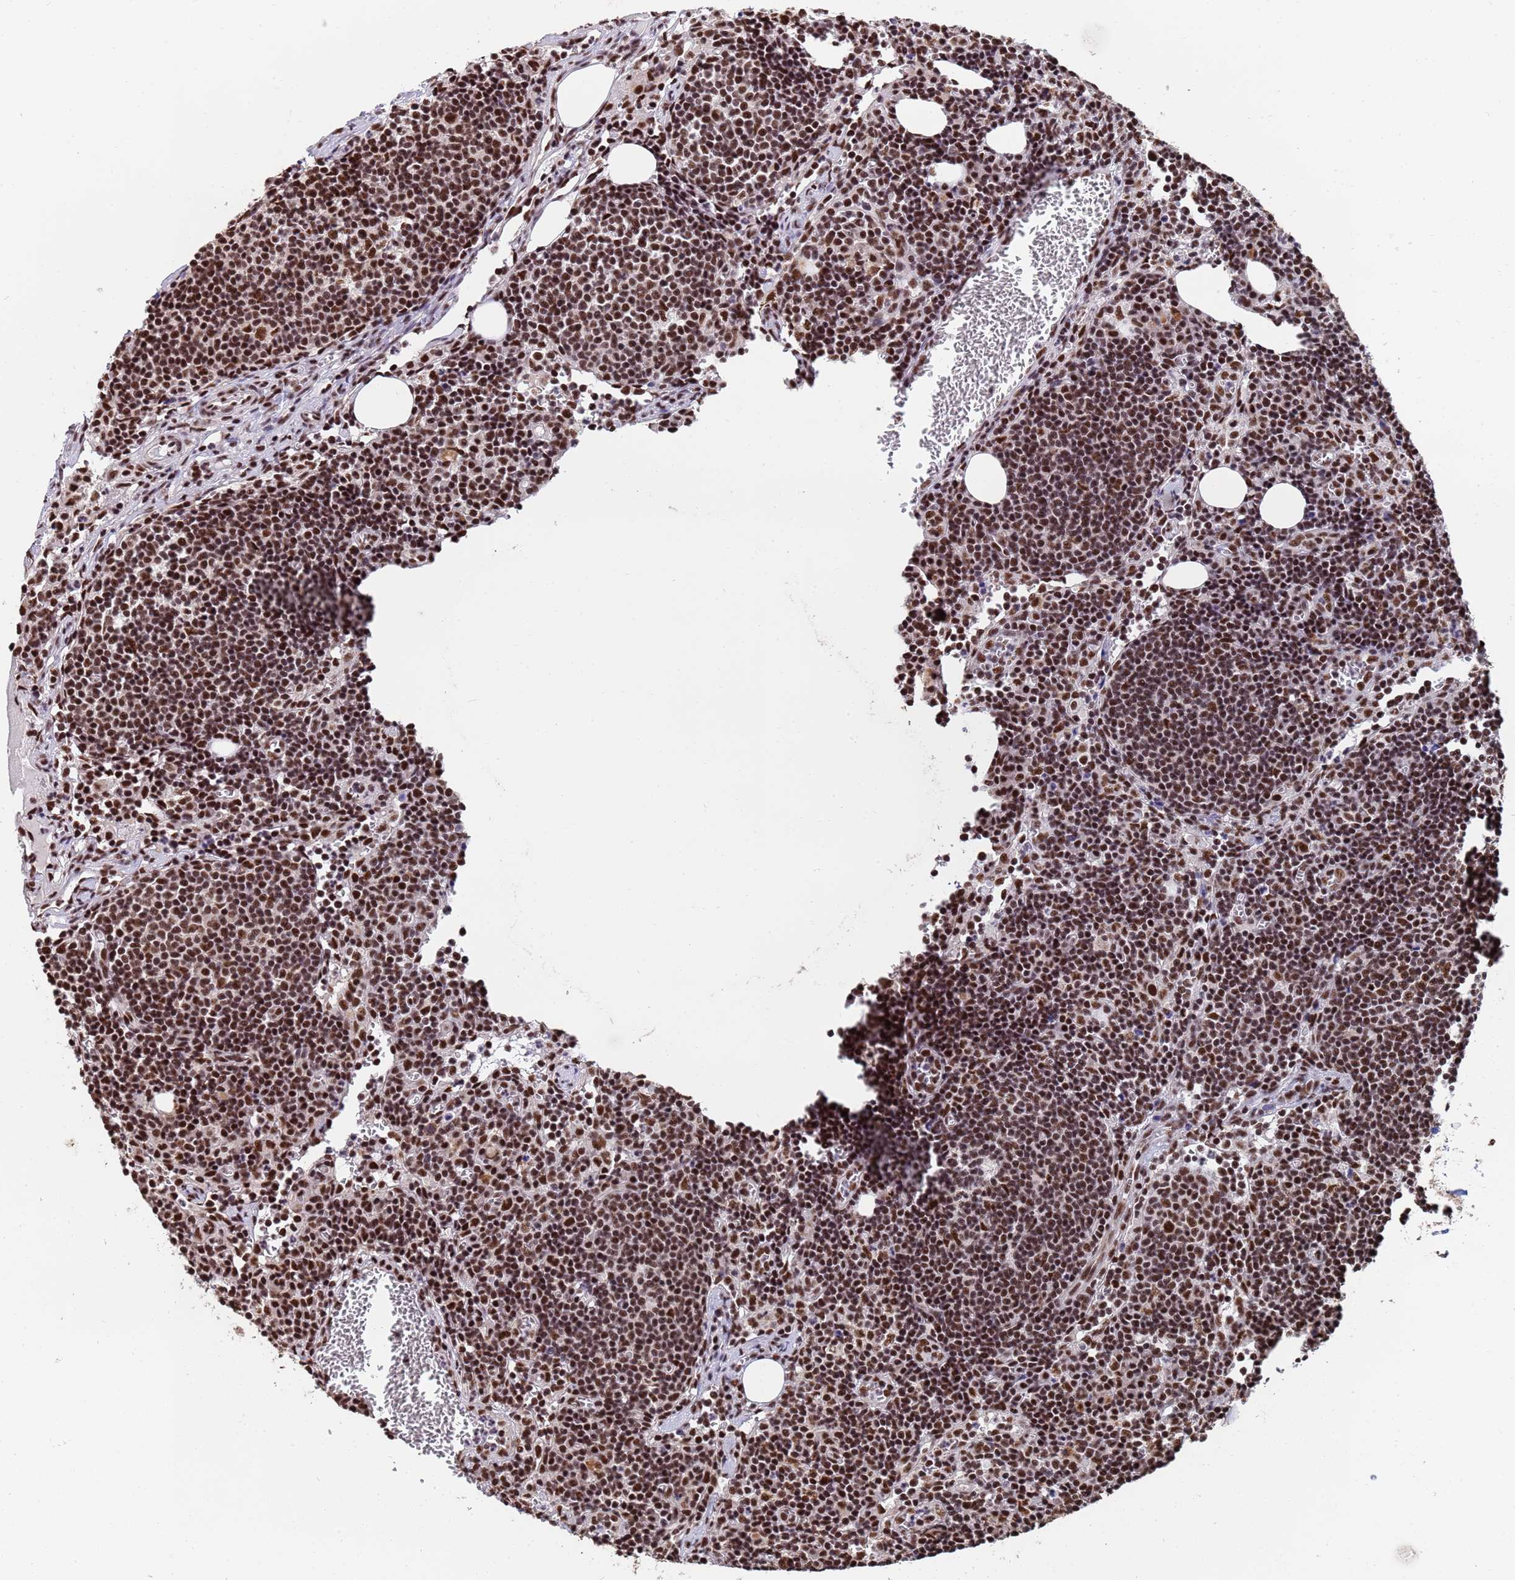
{"staining": {"intensity": "strong", "quantity": "25%-75%", "location": "nuclear"}, "tissue": "lymph node", "cell_type": "Non-germinal center cells", "image_type": "normal", "snomed": [{"axis": "morphology", "description": "Normal tissue, NOS"}, {"axis": "topography", "description": "Lymph node"}], "caption": "Unremarkable lymph node was stained to show a protein in brown. There is high levels of strong nuclear staining in approximately 25%-75% of non-germinal center cells.", "gene": "SF3B2", "patient": {"sex": "female", "age": 27}}